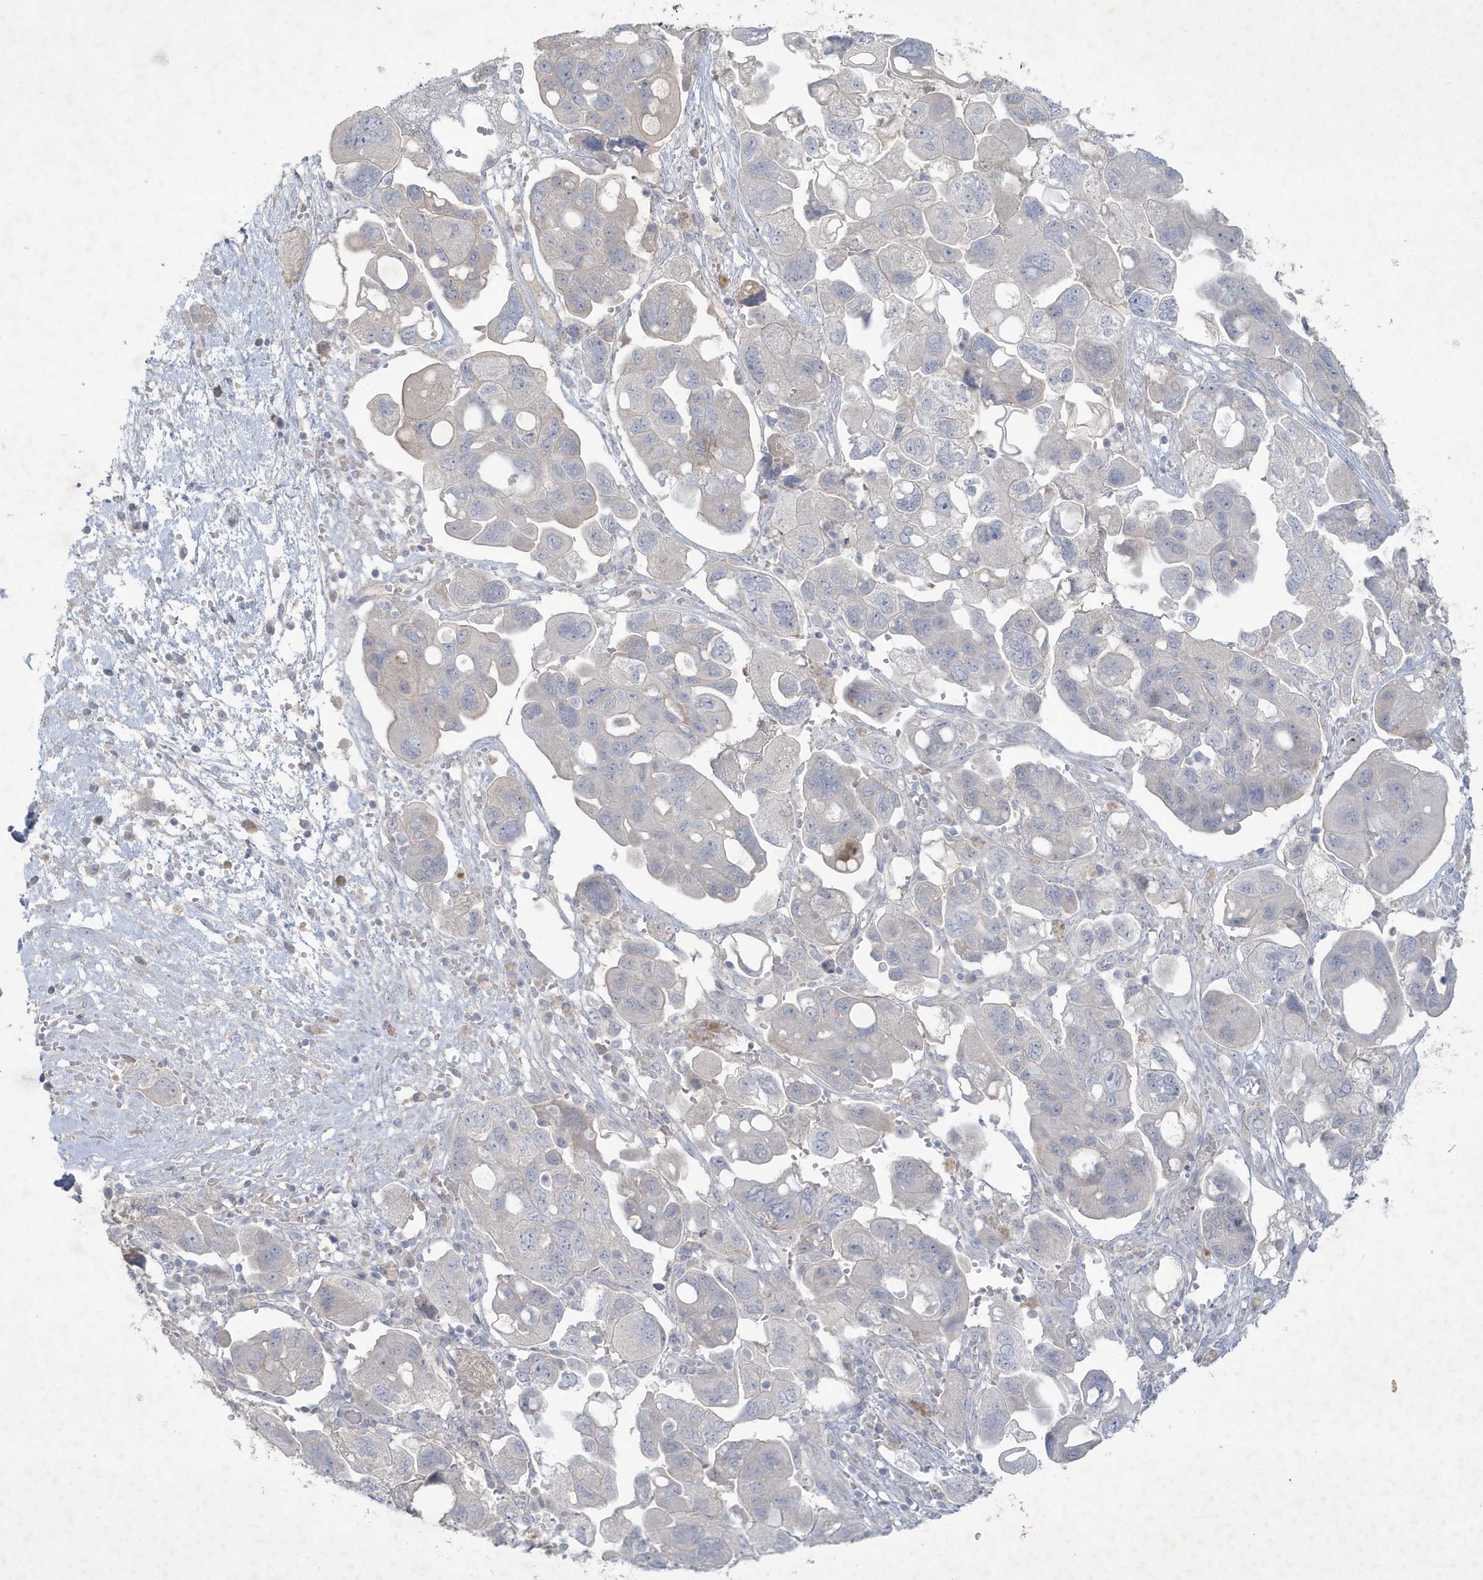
{"staining": {"intensity": "negative", "quantity": "none", "location": "none"}, "tissue": "ovarian cancer", "cell_type": "Tumor cells", "image_type": "cancer", "snomed": [{"axis": "morphology", "description": "Carcinoma, NOS"}, {"axis": "morphology", "description": "Cystadenocarcinoma, serous, NOS"}, {"axis": "topography", "description": "Ovary"}], "caption": "An IHC image of serous cystadenocarcinoma (ovarian) is shown. There is no staining in tumor cells of serous cystadenocarcinoma (ovarian). (Immunohistochemistry, brightfield microscopy, high magnification).", "gene": "CCDC24", "patient": {"sex": "female", "age": 69}}